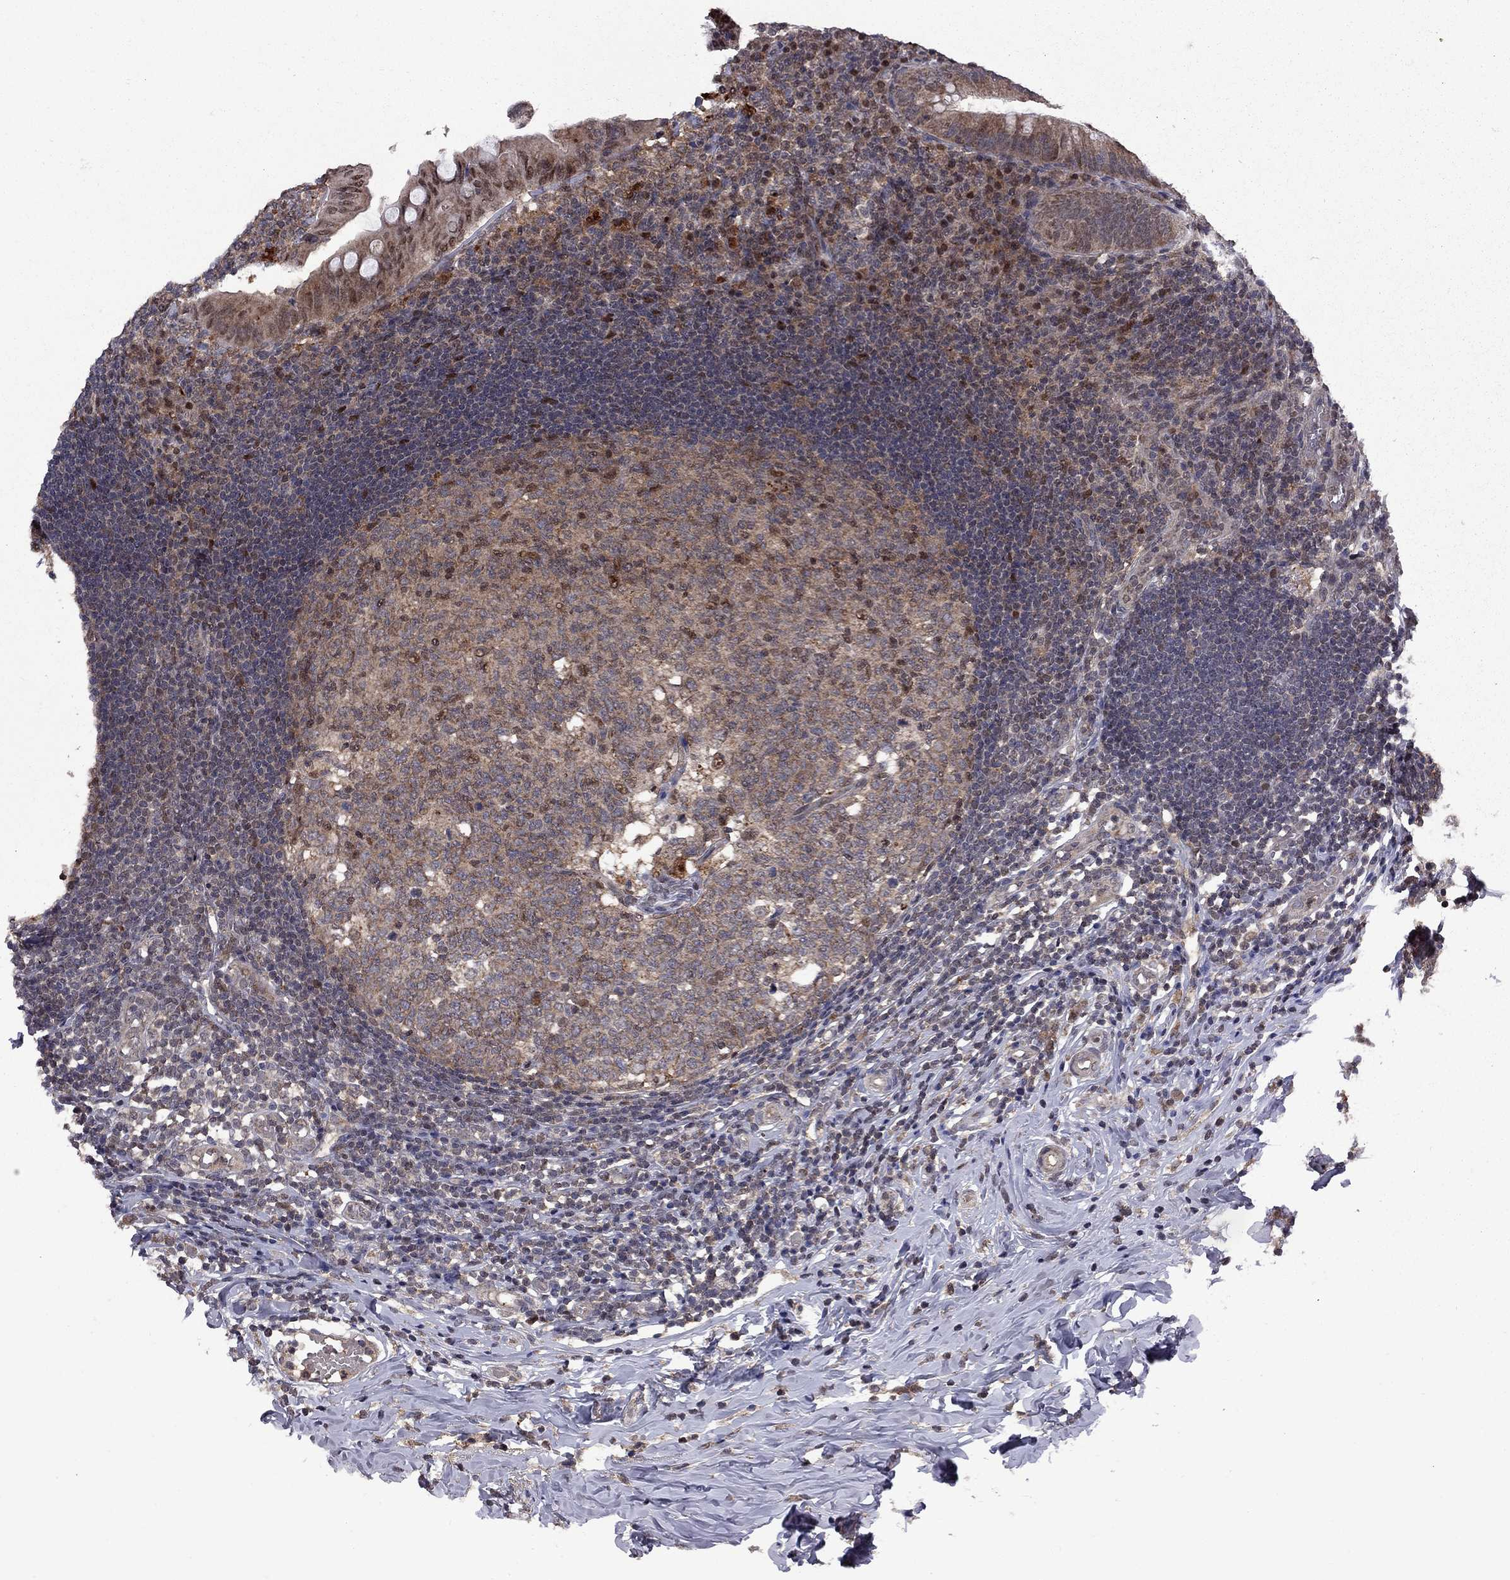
{"staining": {"intensity": "moderate", "quantity": "25%-75%", "location": "cytoplasmic/membranous"}, "tissue": "appendix", "cell_type": "Glandular cells", "image_type": "normal", "snomed": [{"axis": "morphology", "description": "Normal tissue, NOS"}, {"axis": "morphology", "description": "Inflammation, NOS"}, {"axis": "topography", "description": "Appendix"}], "caption": "Immunohistochemical staining of benign human appendix shows 25%-75% levels of moderate cytoplasmic/membranous protein staining in about 25%-75% of glandular cells.", "gene": "IPP", "patient": {"sex": "male", "age": 16}}